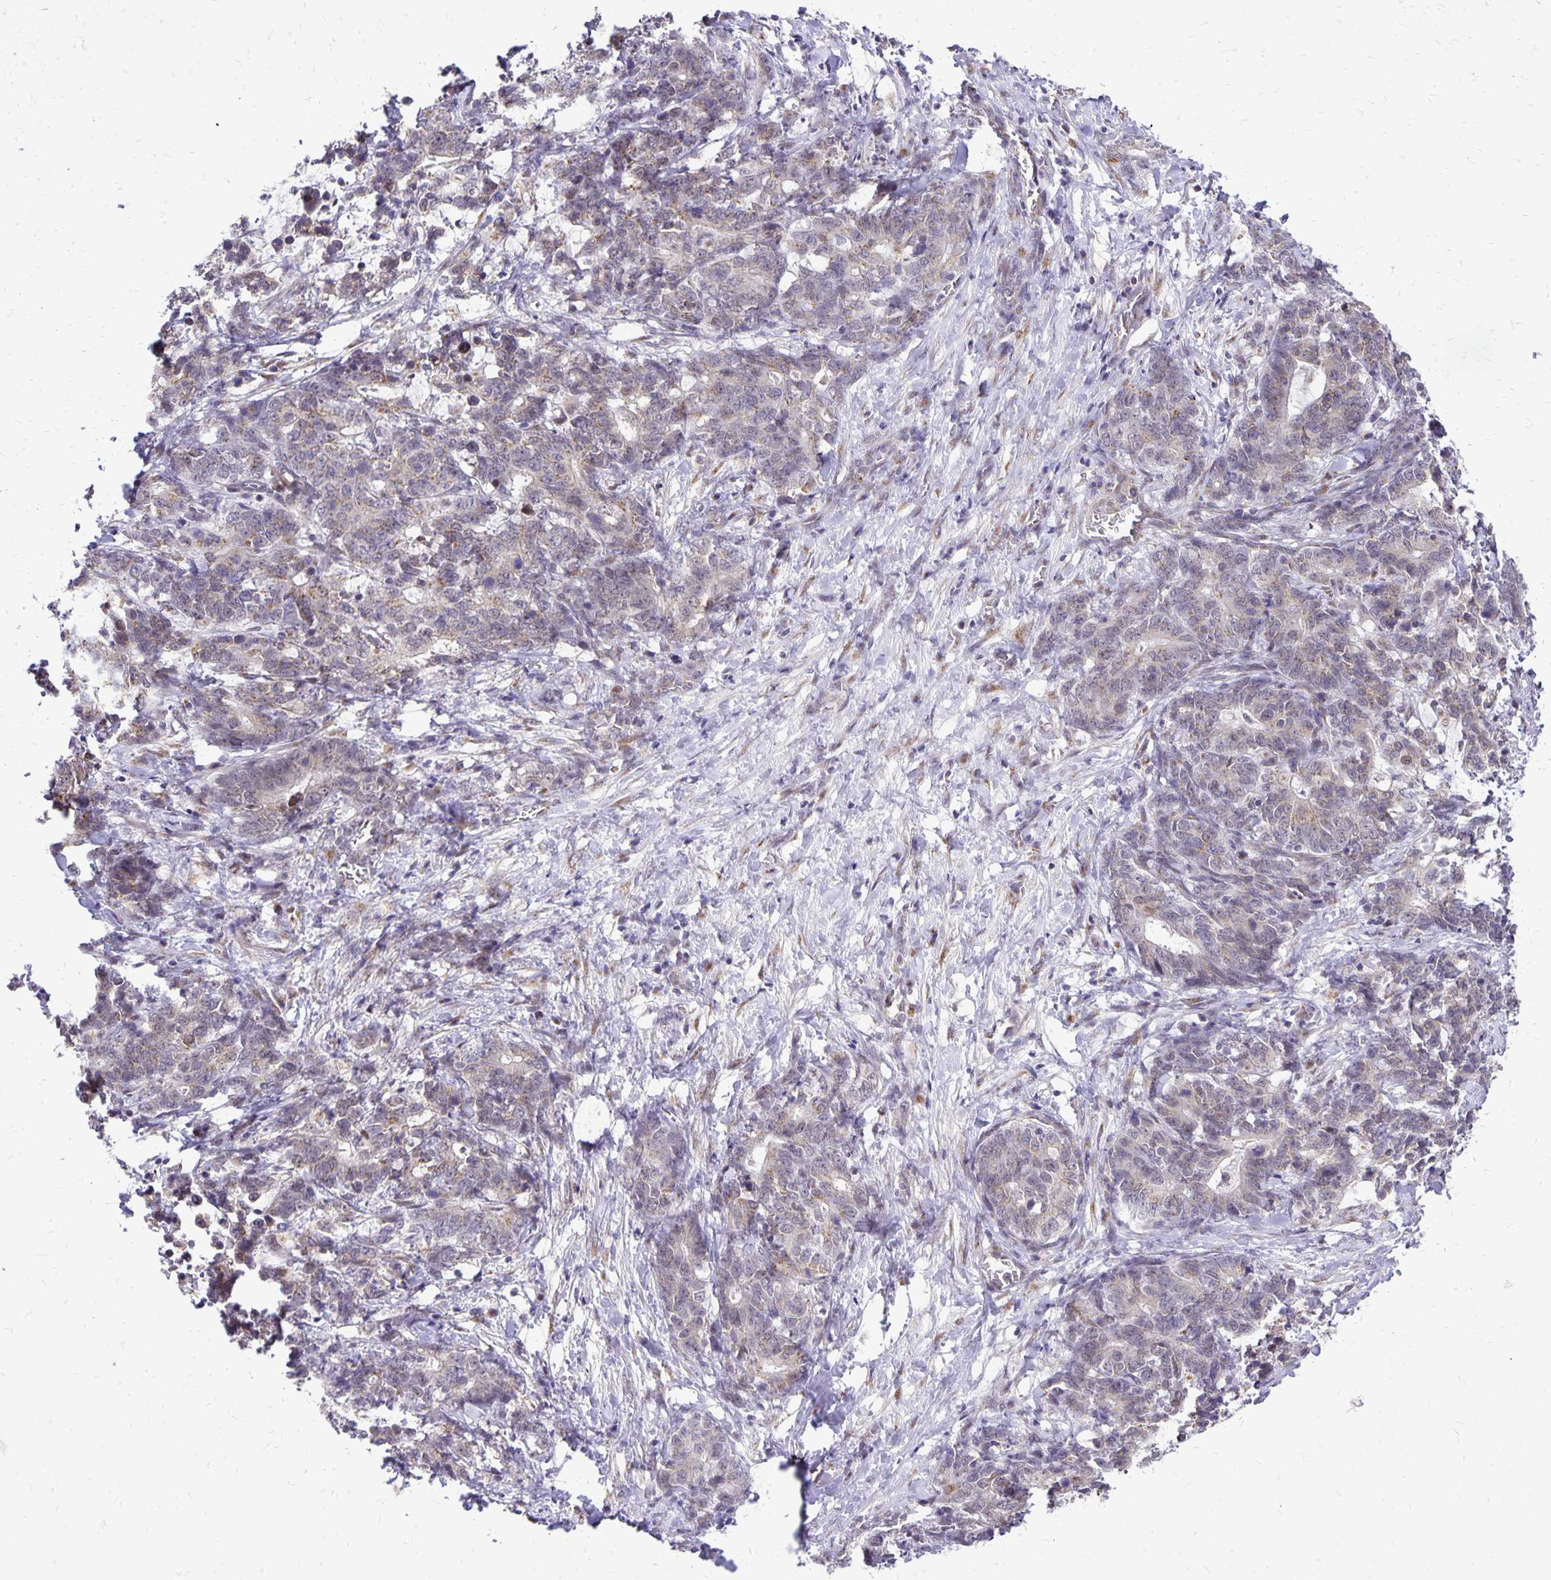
{"staining": {"intensity": "weak", "quantity": "<25%", "location": "cytoplasmic/membranous"}, "tissue": "stomach cancer", "cell_type": "Tumor cells", "image_type": "cancer", "snomed": [{"axis": "morphology", "description": "Normal tissue, NOS"}, {"axis": "morphology", "description": "Adenocarcinoma, NOS"}, {"axis": "topography", "description": "Stomach"}], "caption": "The micrograph shows no significant positivity in tumor cells of stomach cancer.", "gene": "GOLGA5", "patient": {"sex": "female", "age": 64}}